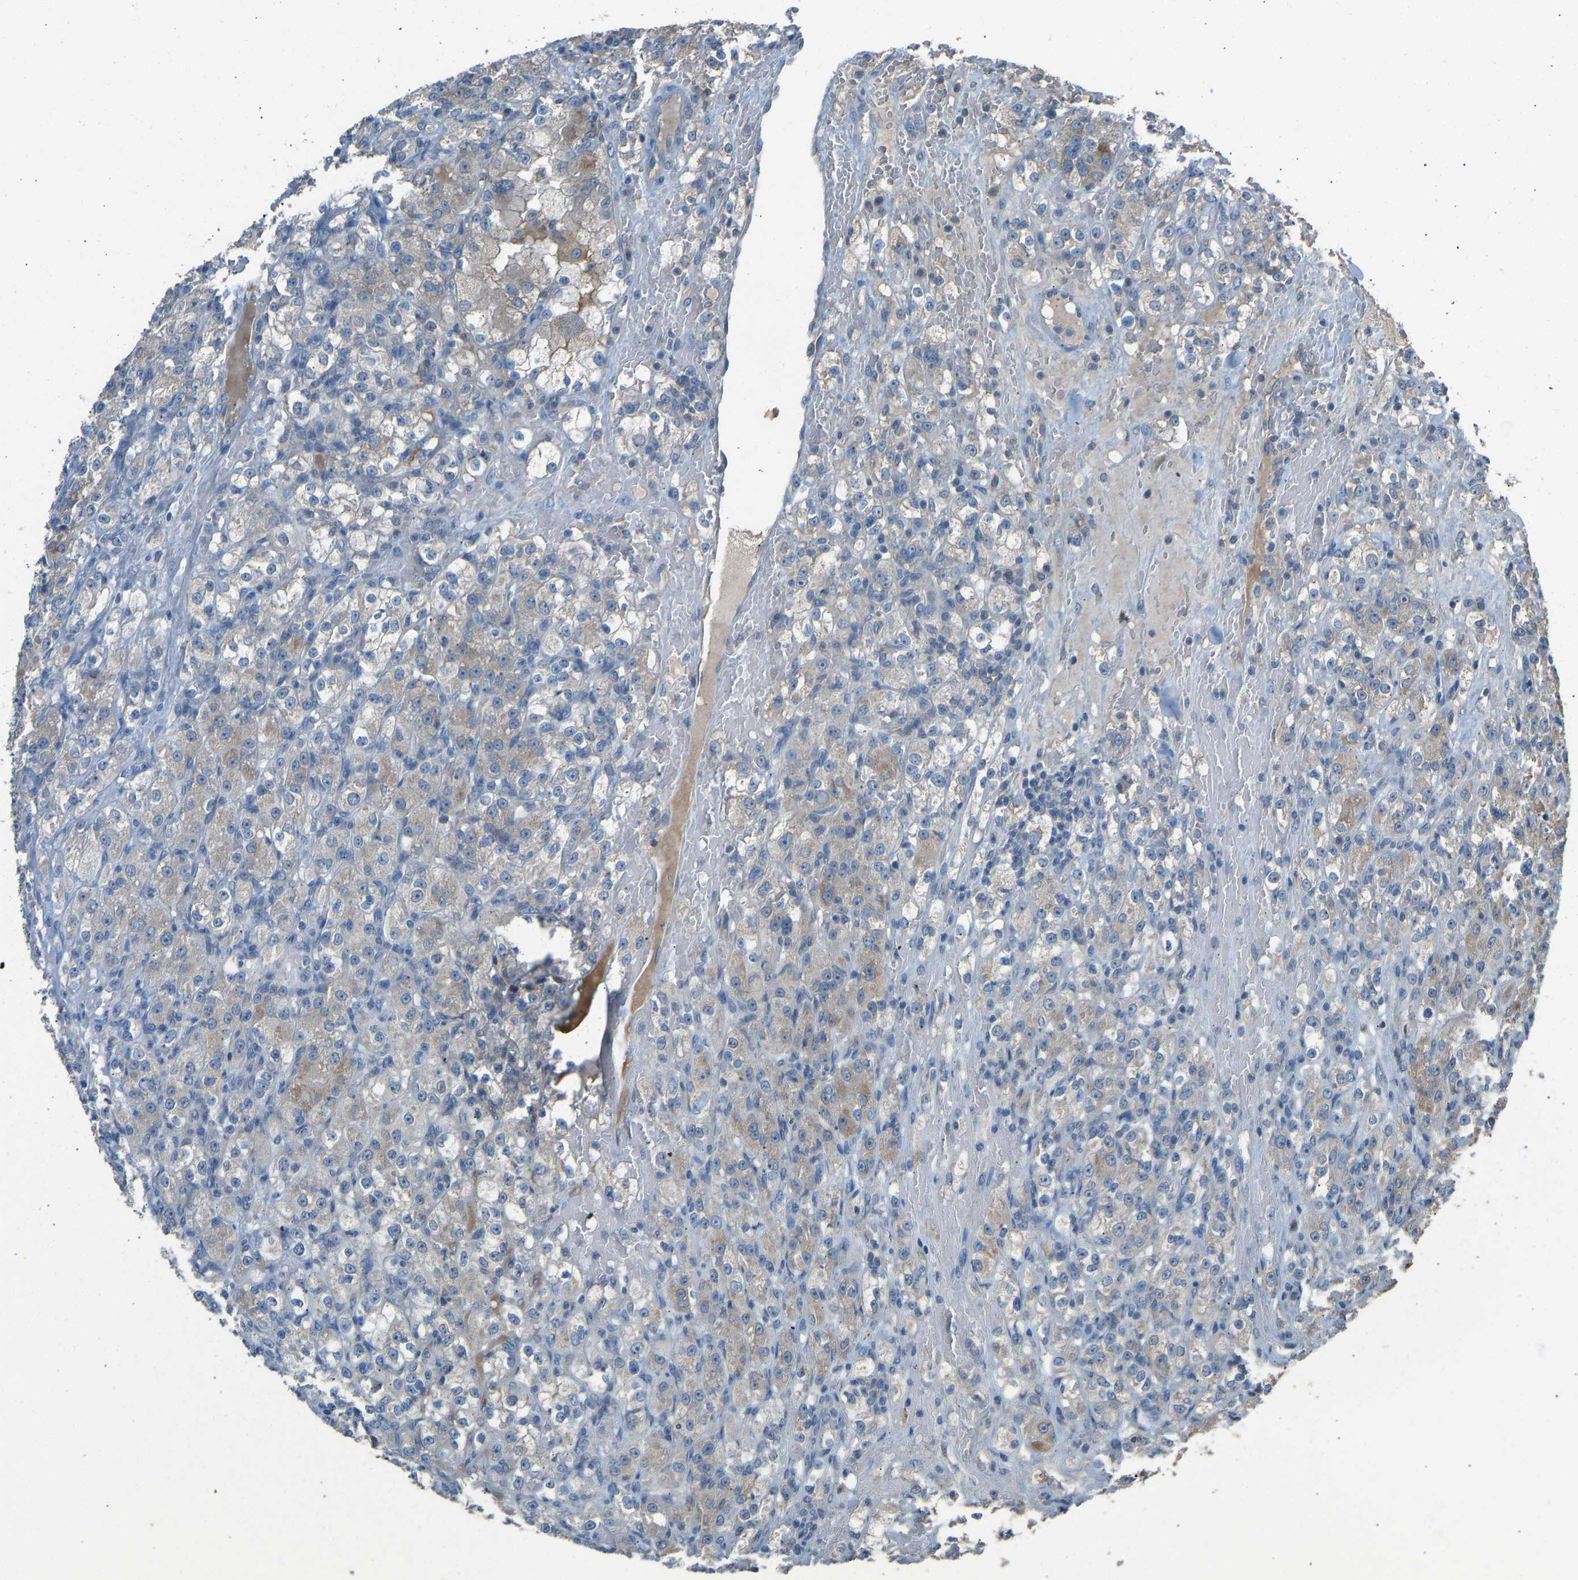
{"staining": {"intensity": "weak", "quantity": "<25%", "location": "cytoplasmic/membranous"}, "tissue": "renal cancer", "cell_type": "Tumor cells", "image_type": "cancer", "snomed": [{"axis": "morphology", "description": "Normal tissue, NOS"}, {"axis": "morphology", "description": "Adenocarcinoma, NOS"}, {"axis": "topography", "description": "Kidney"}], "caption": "Tumor cells show no significant expression in adenocarcinoma (renal).", "gene": "TGFBR3", "patient": {"sex": "male", "age": 61}}